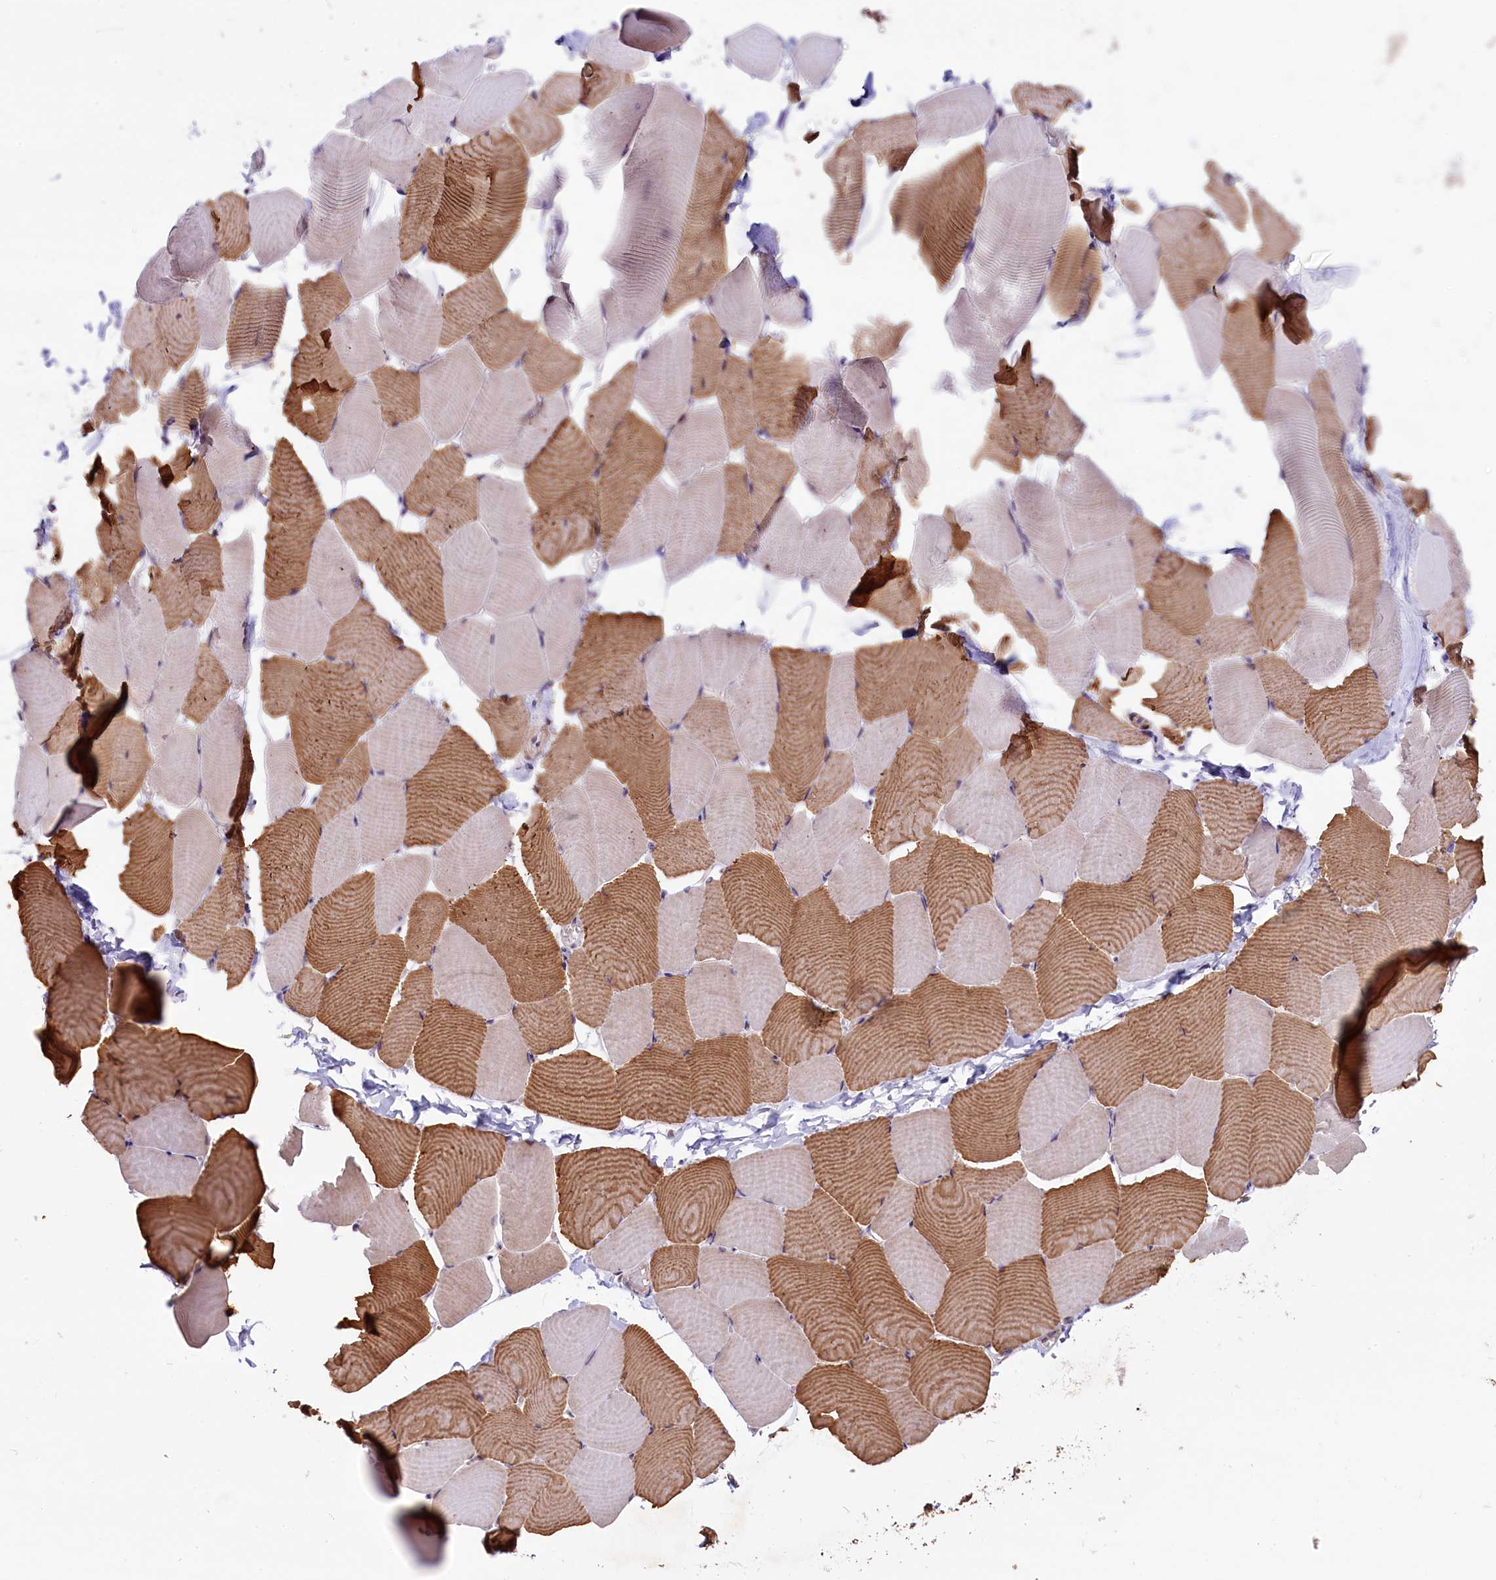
{"staining": {"intensity": "strong", "quantity": "25%-75%", "location": "cytoplasmic/membranous"}, "tissue": "skeletal muscle", "cell_type": "Myocytes", "image_type": "normal", "snomed": [{"axis": "morphology", "description": "Normal tissue, NOS"}, {"axis": "topography", "description": "Skeletal muscle"}], "caption": "This is an image of IHC staining of normal skeletal muscle, which shows strong positivity in the cytoplasmic/membranous of myocytes.", "gene": "RIC8A", "patient": {"sex": "male", "age": 25}}